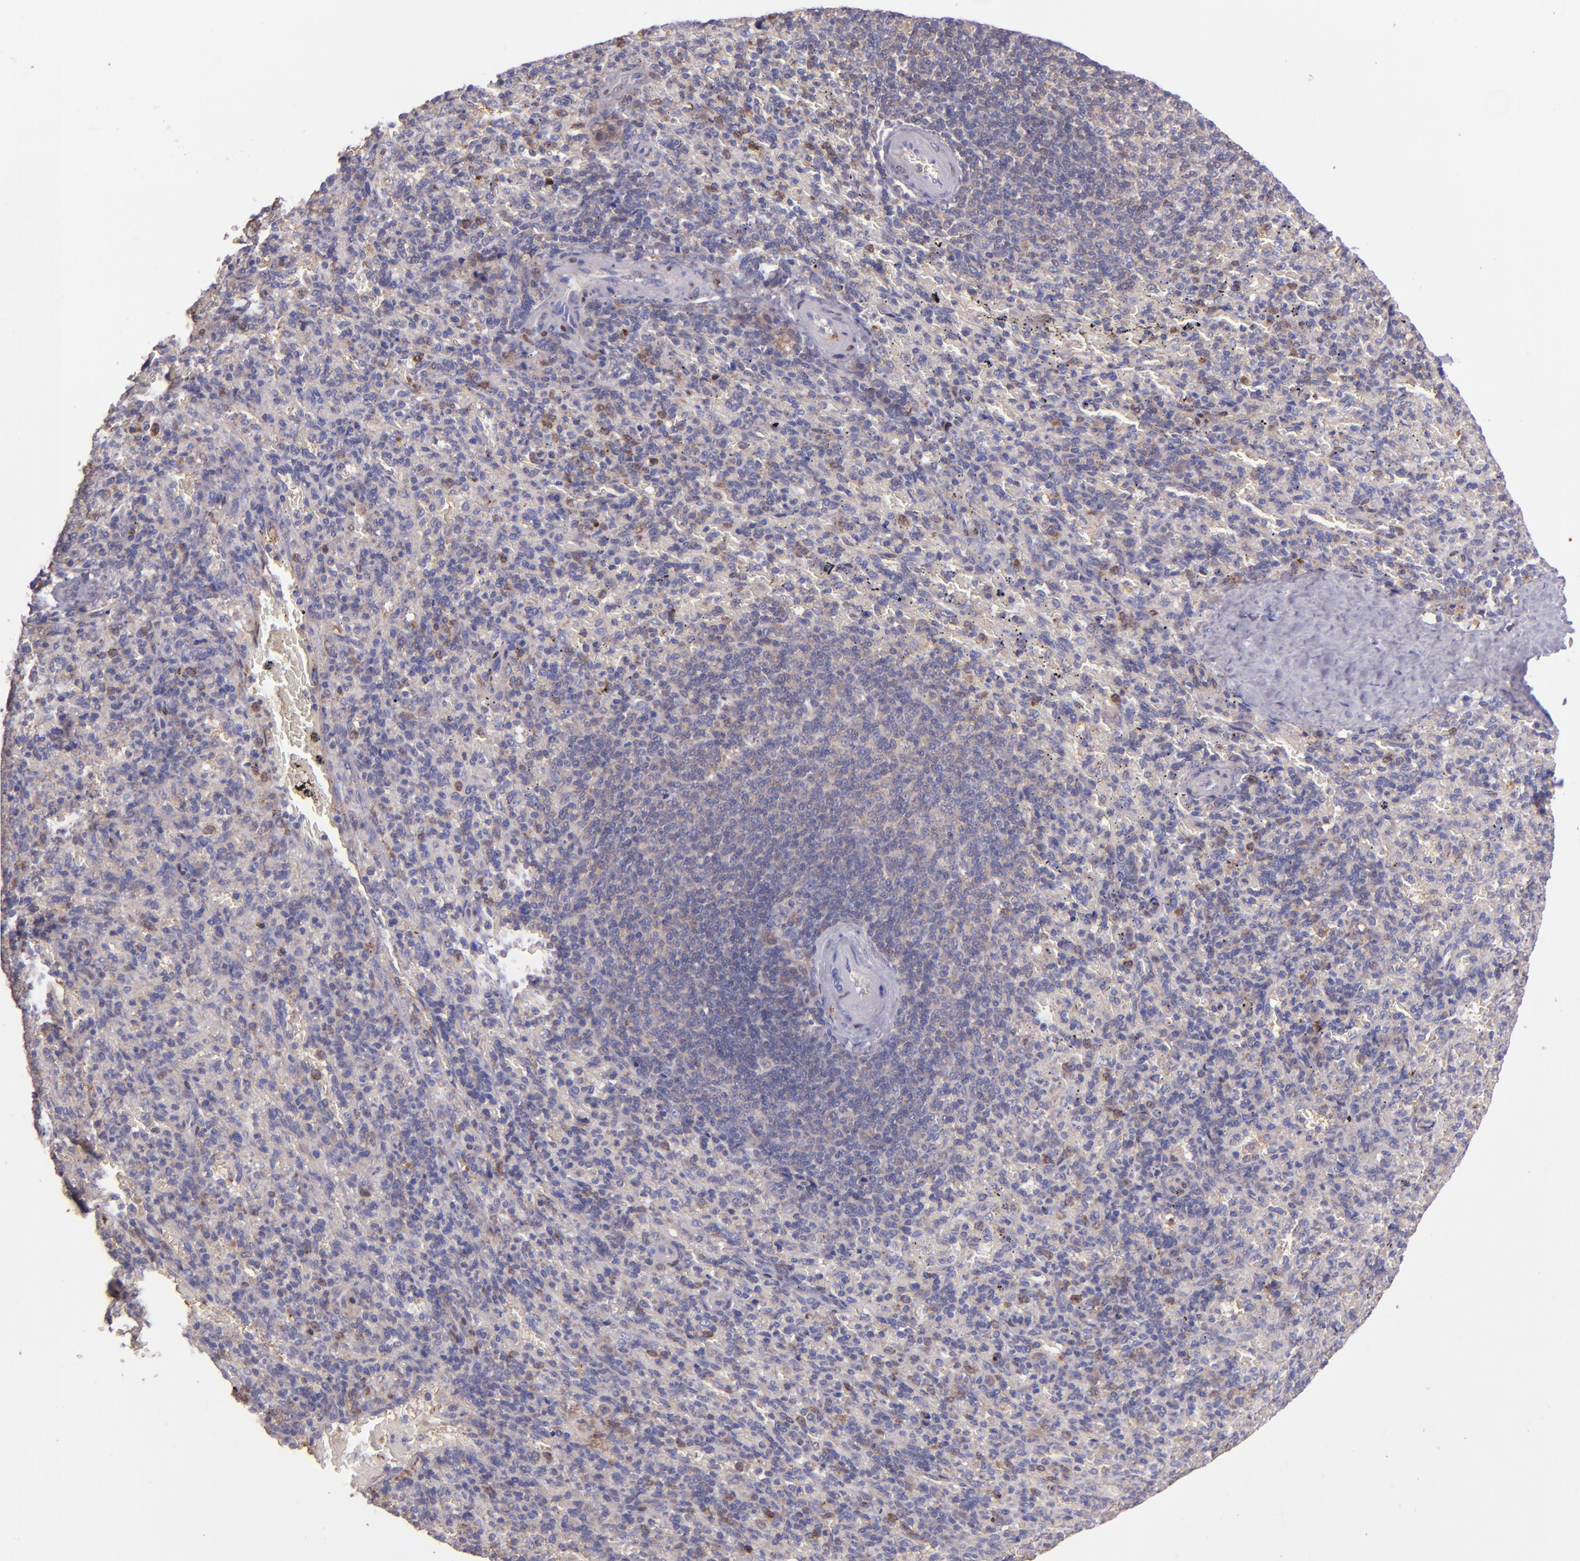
{"staining": {"intensity": "moderate", "quantity": "<25%", "location": "cytoplasmic/membranous"}, "tissue": "spleen", "cell_type": "Cells in red pulp", "image_type": "normal", "snomed": [{"axis": "morphology", "description": "Normal tissue, NOS"}, {"axis": "topography", "description": "Spleen"}], "caption": "A low amount of moderate cytoplasmic/membranous positivity is seen in approximately <25% of cells in red pulp in normal spleen. Using DAB (3,3'-diaminobenzidine) (brown) and hematoxylin (blue) stains, captured at high magnification using brightfield microscopy.", "gene": "WASH6P", "patient": {"sex": "female", "age": 43}}